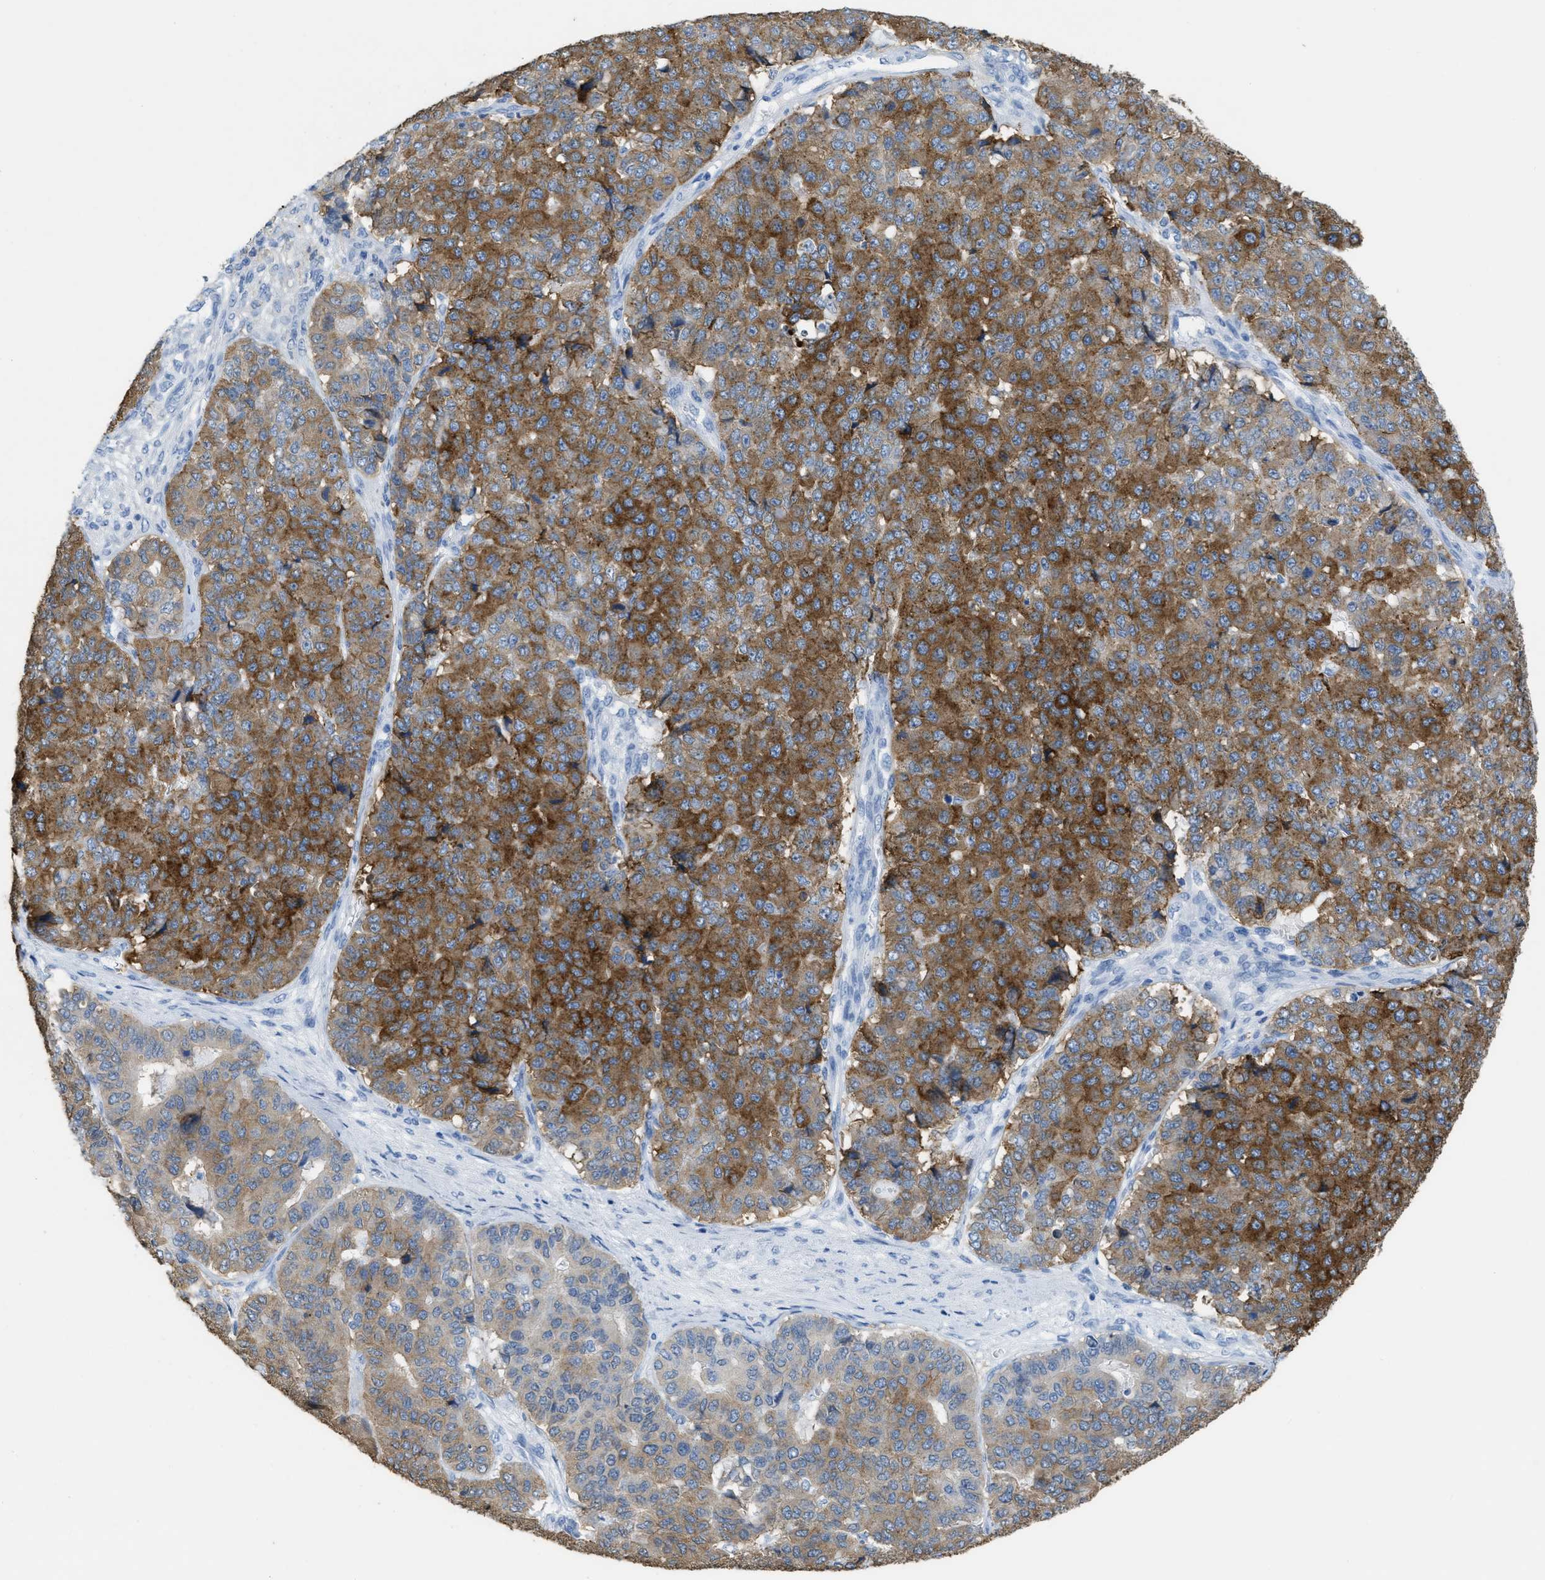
{"staining": {"intensity": "strong", "quantity": "25%-75%", "location": "cytoplasmic/membranous"}, "tissue": "pancreatic cancer", "cell_type": "Tumor cells", "image_type": "cancer", "snomed": [{"axis": "morphology", "description": "Adenocarcinoma, NOS"}, {"axis": "topography", "description": "Pancreas"}], "caption": "A micrograph showing strong cytoplasmic/membranous positivity in approximately 25%-75% of tumor cells in pancreatic cancer (adenocarcinoma), as visualized by brown immunohistochemical staining.", "gene": "ASGR1", "patient": {"sex": "male", "age": 50}}